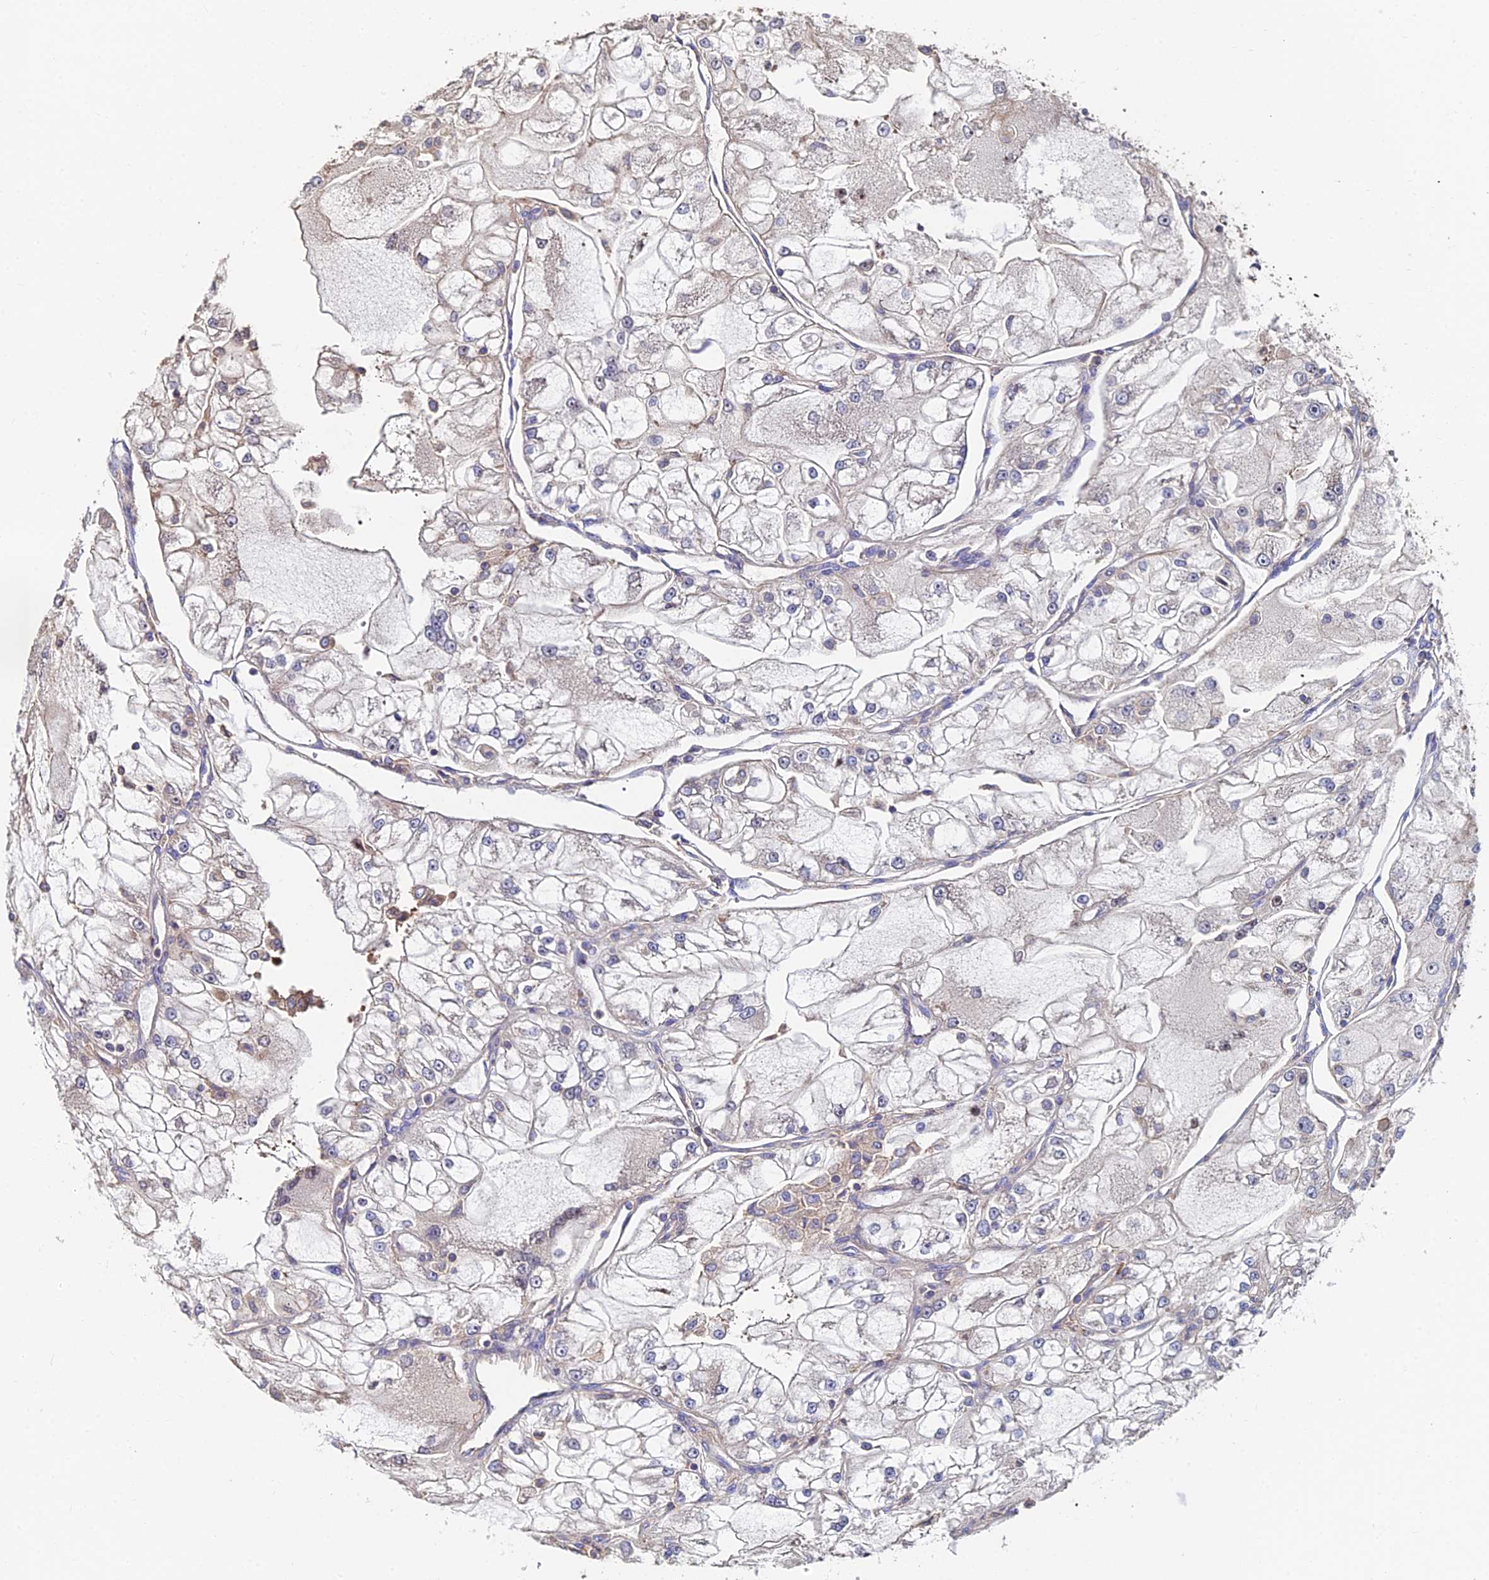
{"staining": {"intensity": "negative", "quantity": "none", "location": "none"}, "tissue": "renal cancer", "cell_type": "Tumor cells", "image_type": "cancer", "snomed": [{"axis": "morphology", "description": "Adenocarcinoma, NOS"}, {"axis": "topography", "description": "Kidney"}], "caption": "This micrograph is of adenocarcinoma (renal) stained with immunohistochemistry to label a protein in brown with the nuclei are counter-stained blue. There is no staining in tumor cells.", "gene": "EXT1", "patient": {"sex": "female", "age": 72}}